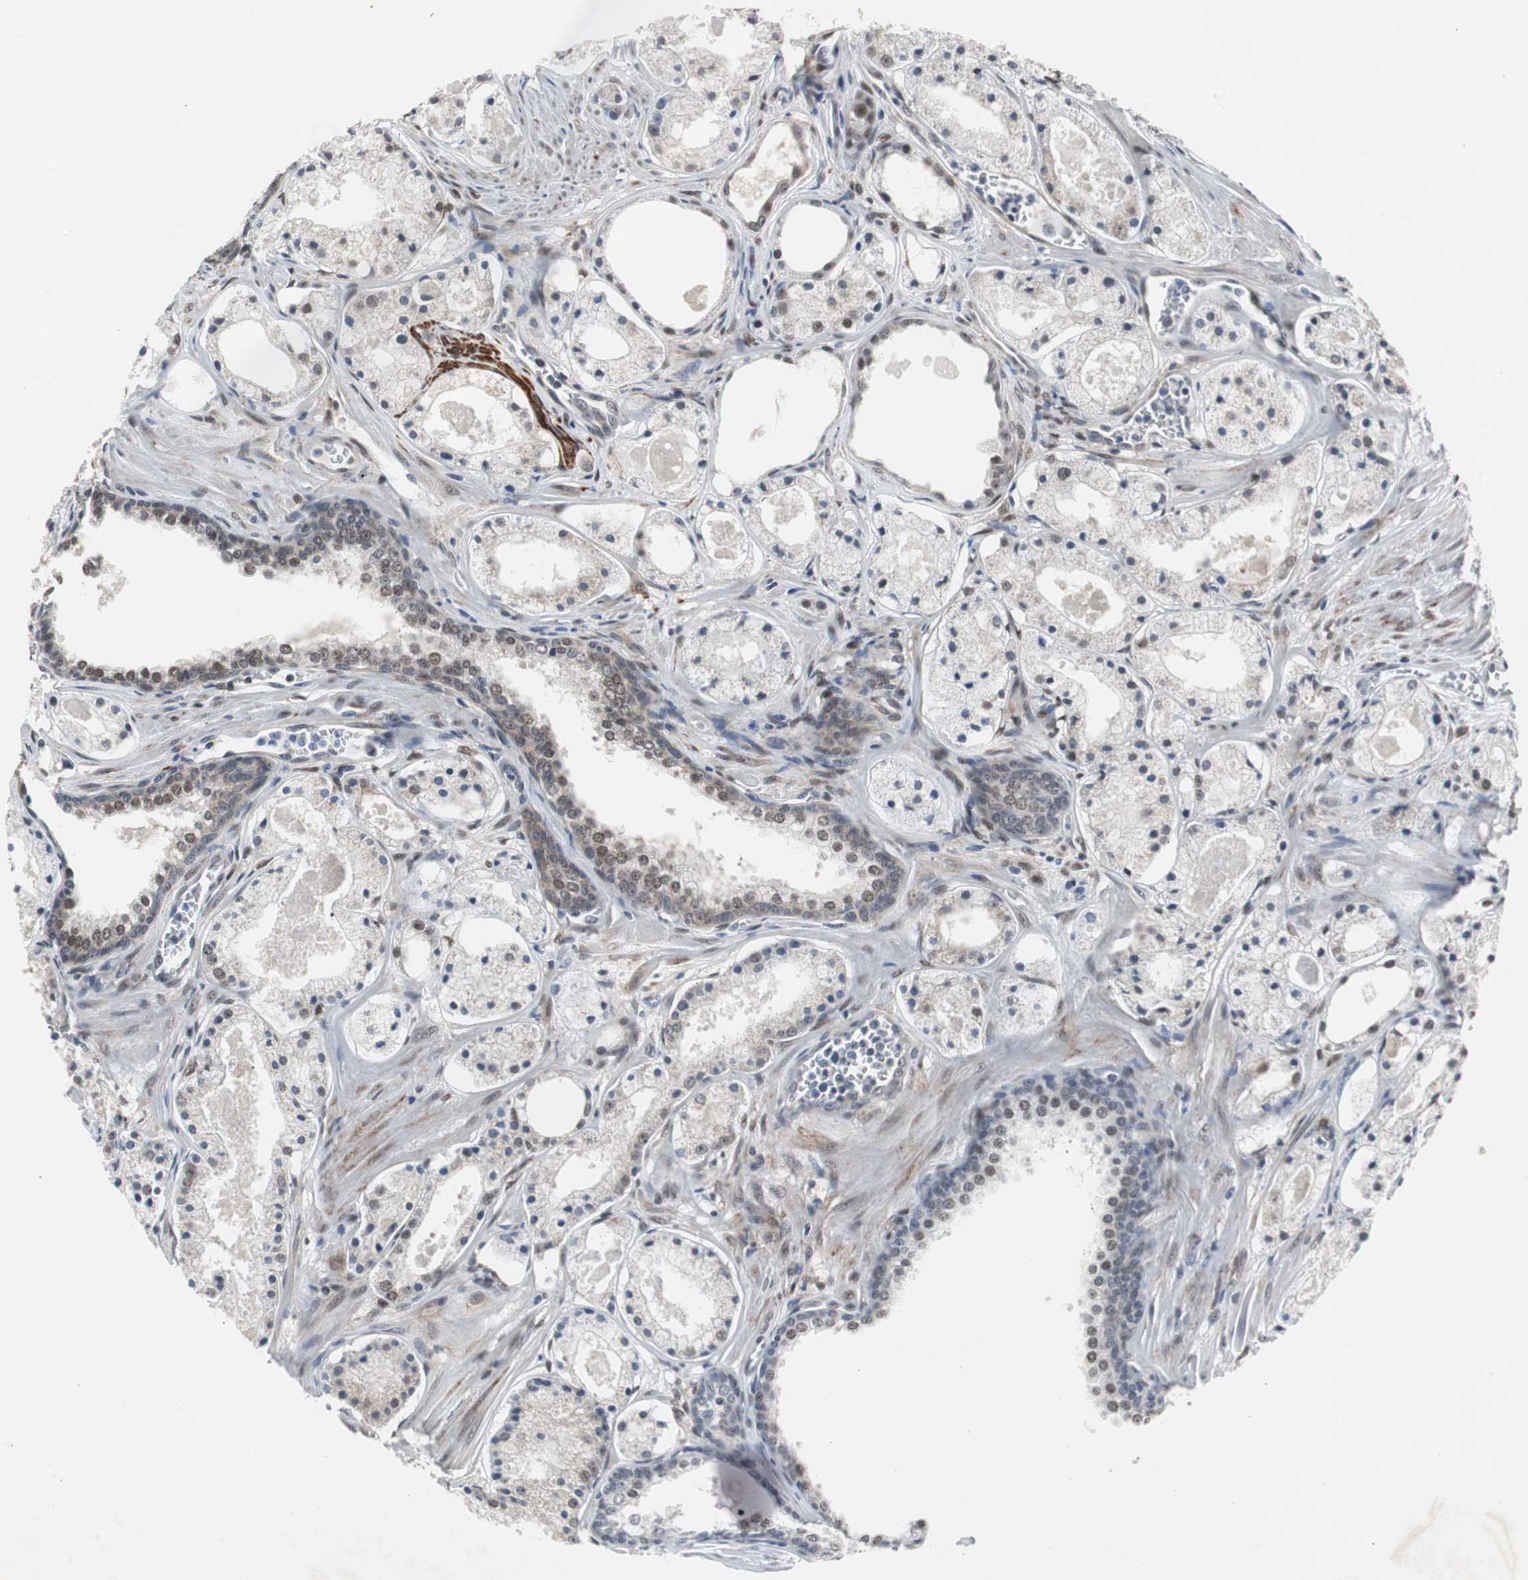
{"staining": {"intensity": "weak", "quantity": ">75%", "location": "cytoplasmic/membranous,nuclear"}, "tissue": "prostate cancer", "cell_type": "Tumor cells", "image_type": "cancer", "snomed": [{"axis": "morphology", "description": "Adenocarcinoma, Low grade"}, {"axis": "topography", "description": "Prostate"}], "caption": "Protein expression analysis of human prostate cancer (low-grade adenocarcinoma) reveals weak cytoplasmic/membranous and nuclear staining in approximately >75% of tumor cells.", "gene": "ZHX2", "patient": {"sex": "male", "age": 57}}